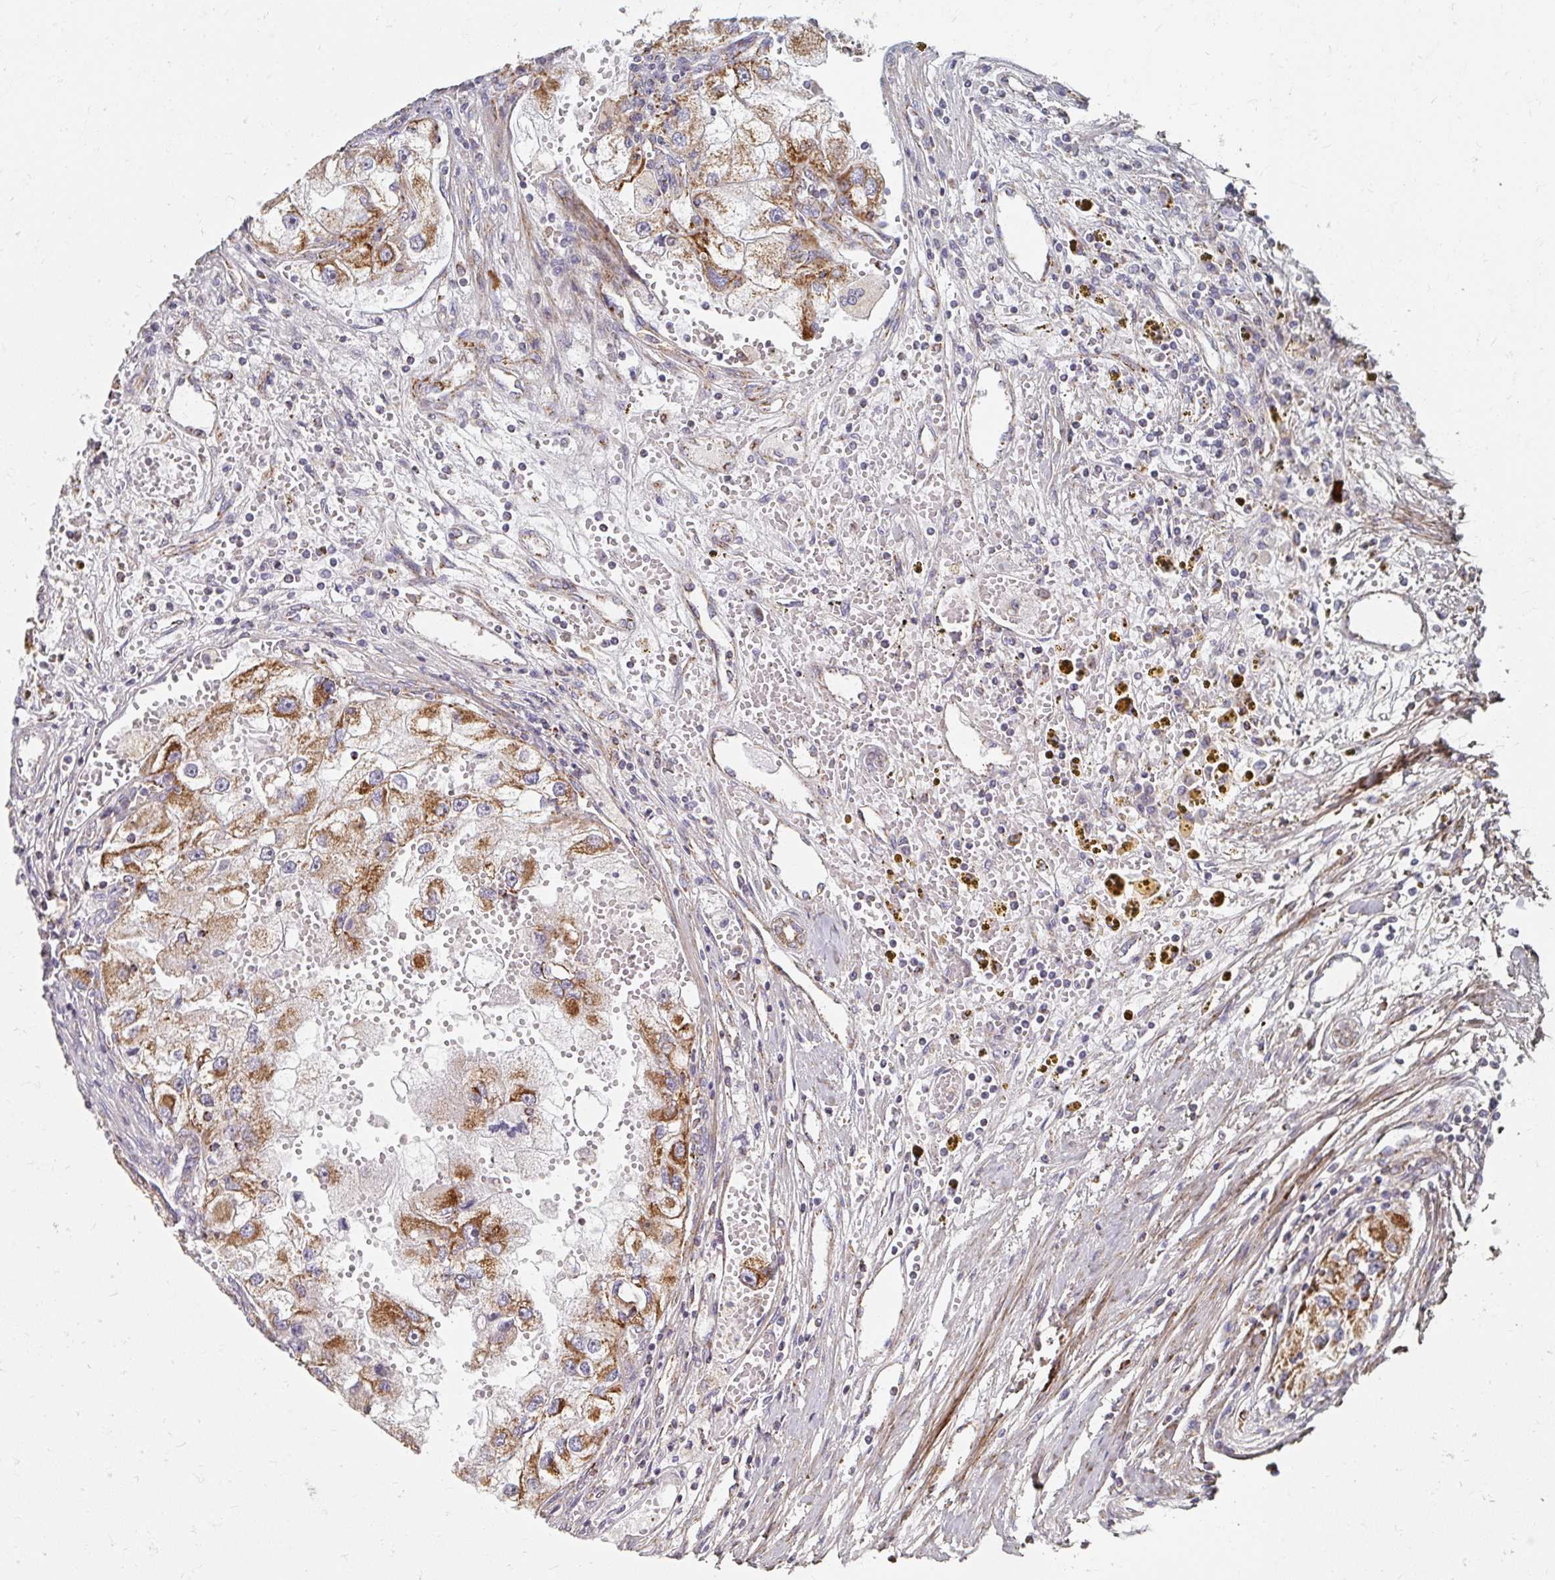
{"staining": {"intensity": "moderate", "quantity": ">75%", "location": "cytoplasmic/membranous"}, "tissue": "renal cancer", "cell_type": "Tumor cells", "image_type": "cancer", "snomed": [{"axis": "morphology", "description": "Adenocarcinoma, NOS"}, {"axis": "topography", "description": "Kidney"}], "caption": "Immunohistochemical staining of human renal cancer displays moderate cytoplasmic/membranous protein staining in approximately >75% of tumor cells. The staining was performed using DAB, with brown indicating positive protein expression. Nuclei are stained blue with hematoxylin.", "gene": "MAVS", "patient": {"sex": "male", "age": 63}}